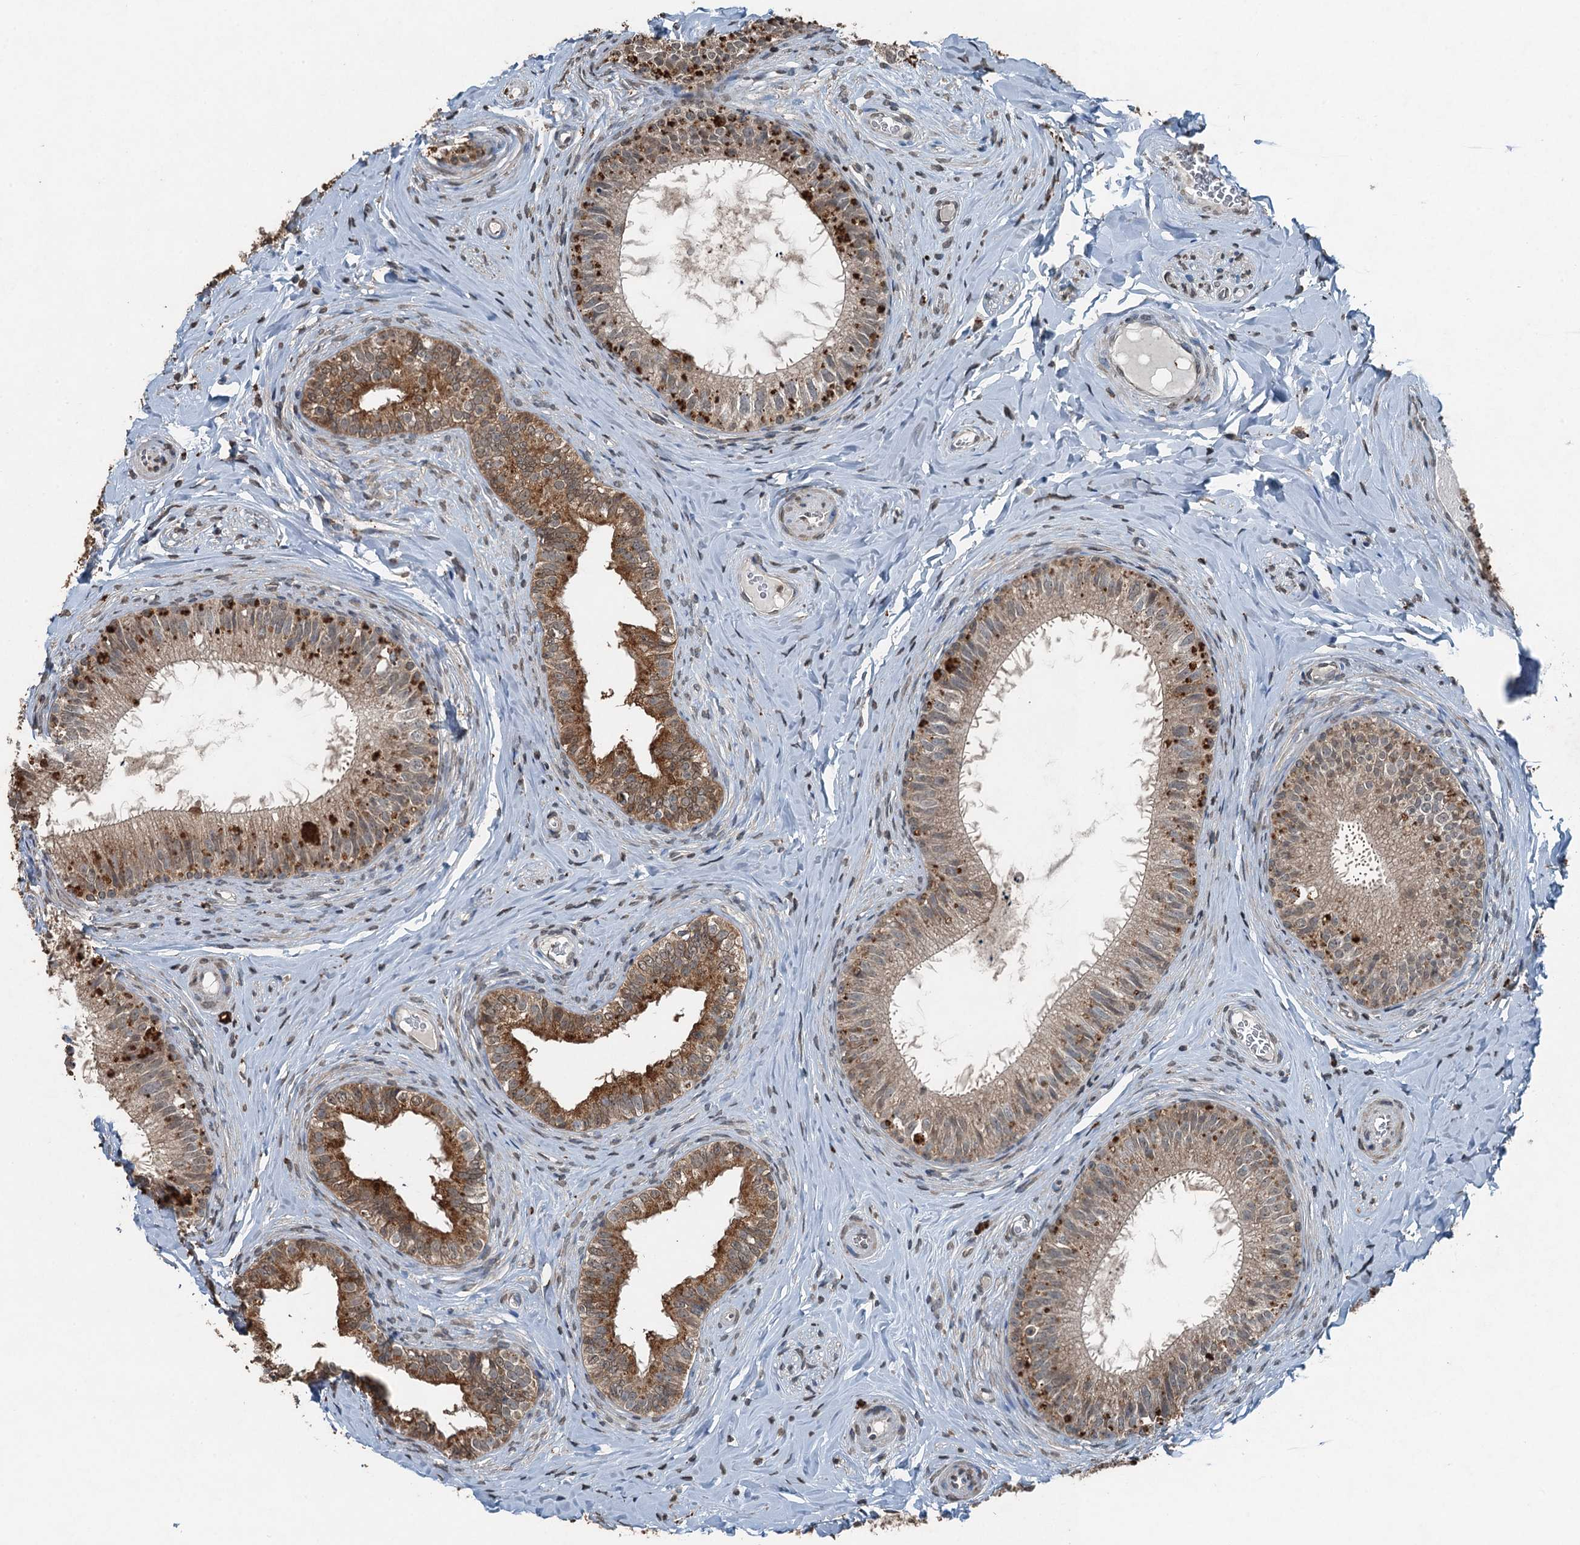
{"staining": {"intensity": "moderate", "quantity": "25%-75%", "location": "cytoplasmic/membranous"}, "tissue": "epididymis", "cell_type": "Glandular cells", "image_type": "normal", "snomed": [{"axis": "morphology", "description": "Normal tissue, NOS"}, {"axis": "topography", "description": "Epididymis"}], "caption": "Protein analysis of normal epididymis reveals moderate cytoplasmic/membranous expression in approximately 25%-75% of glandular cells.", "gene": "TCTN1", "patient": {"sex": "male", "age": 34}}